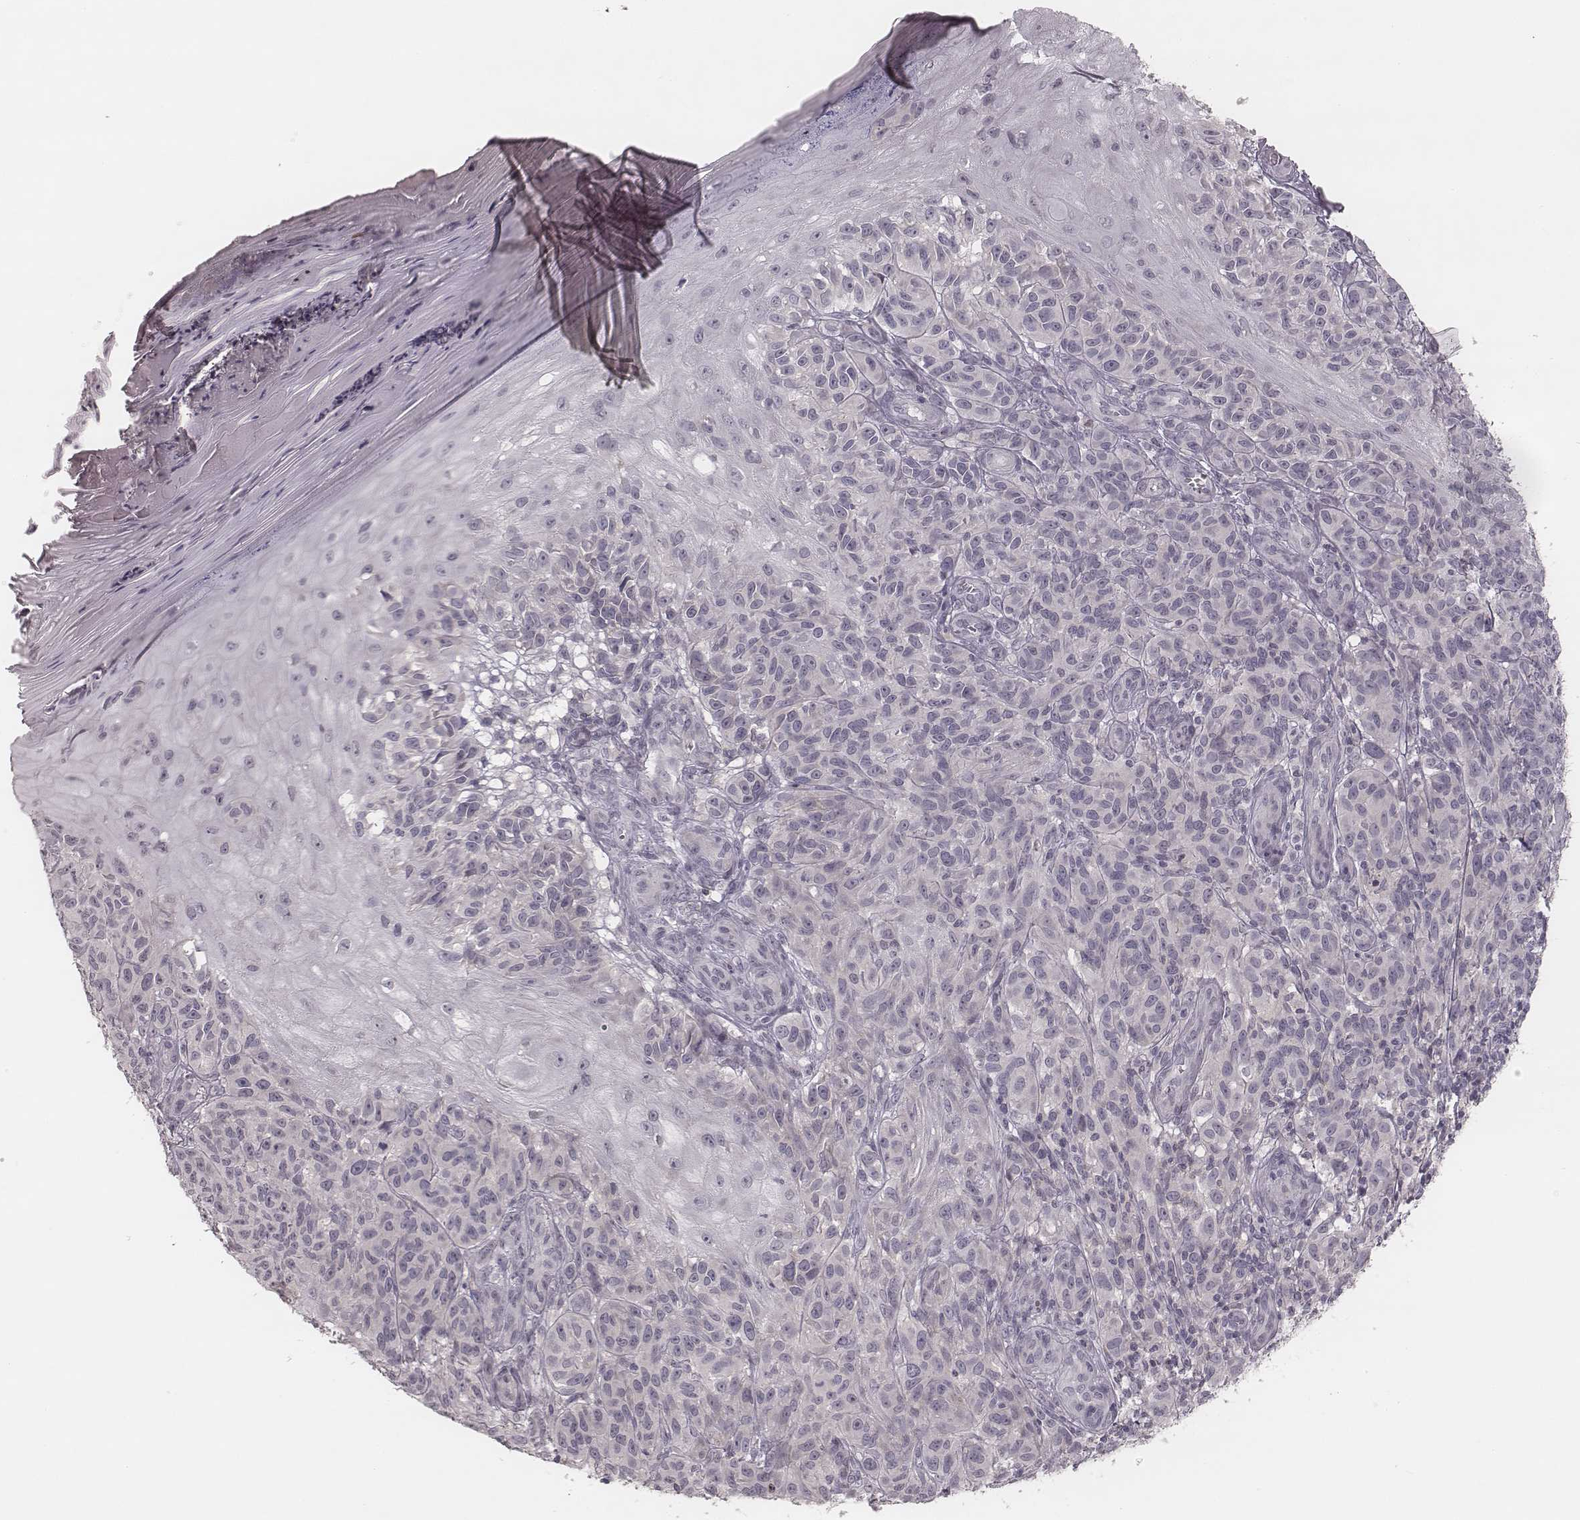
{"staining": {"intensity": "negative", "quantity": "none", "location": "none"}, "tissue": "melanoma", "cell_type": "Tumor cells", "image_type": "cancer", "snomed": [{"axis": "morphology", "description": "Malignant melanoma, NOS"}, {"axis": "topography", "description": "Skin"}], "caption": "IHC of human malignant melanoma reveals no expression in tumor cells.", "gene": "ACACB", "patient": {"sex": "female", "age": 53}}